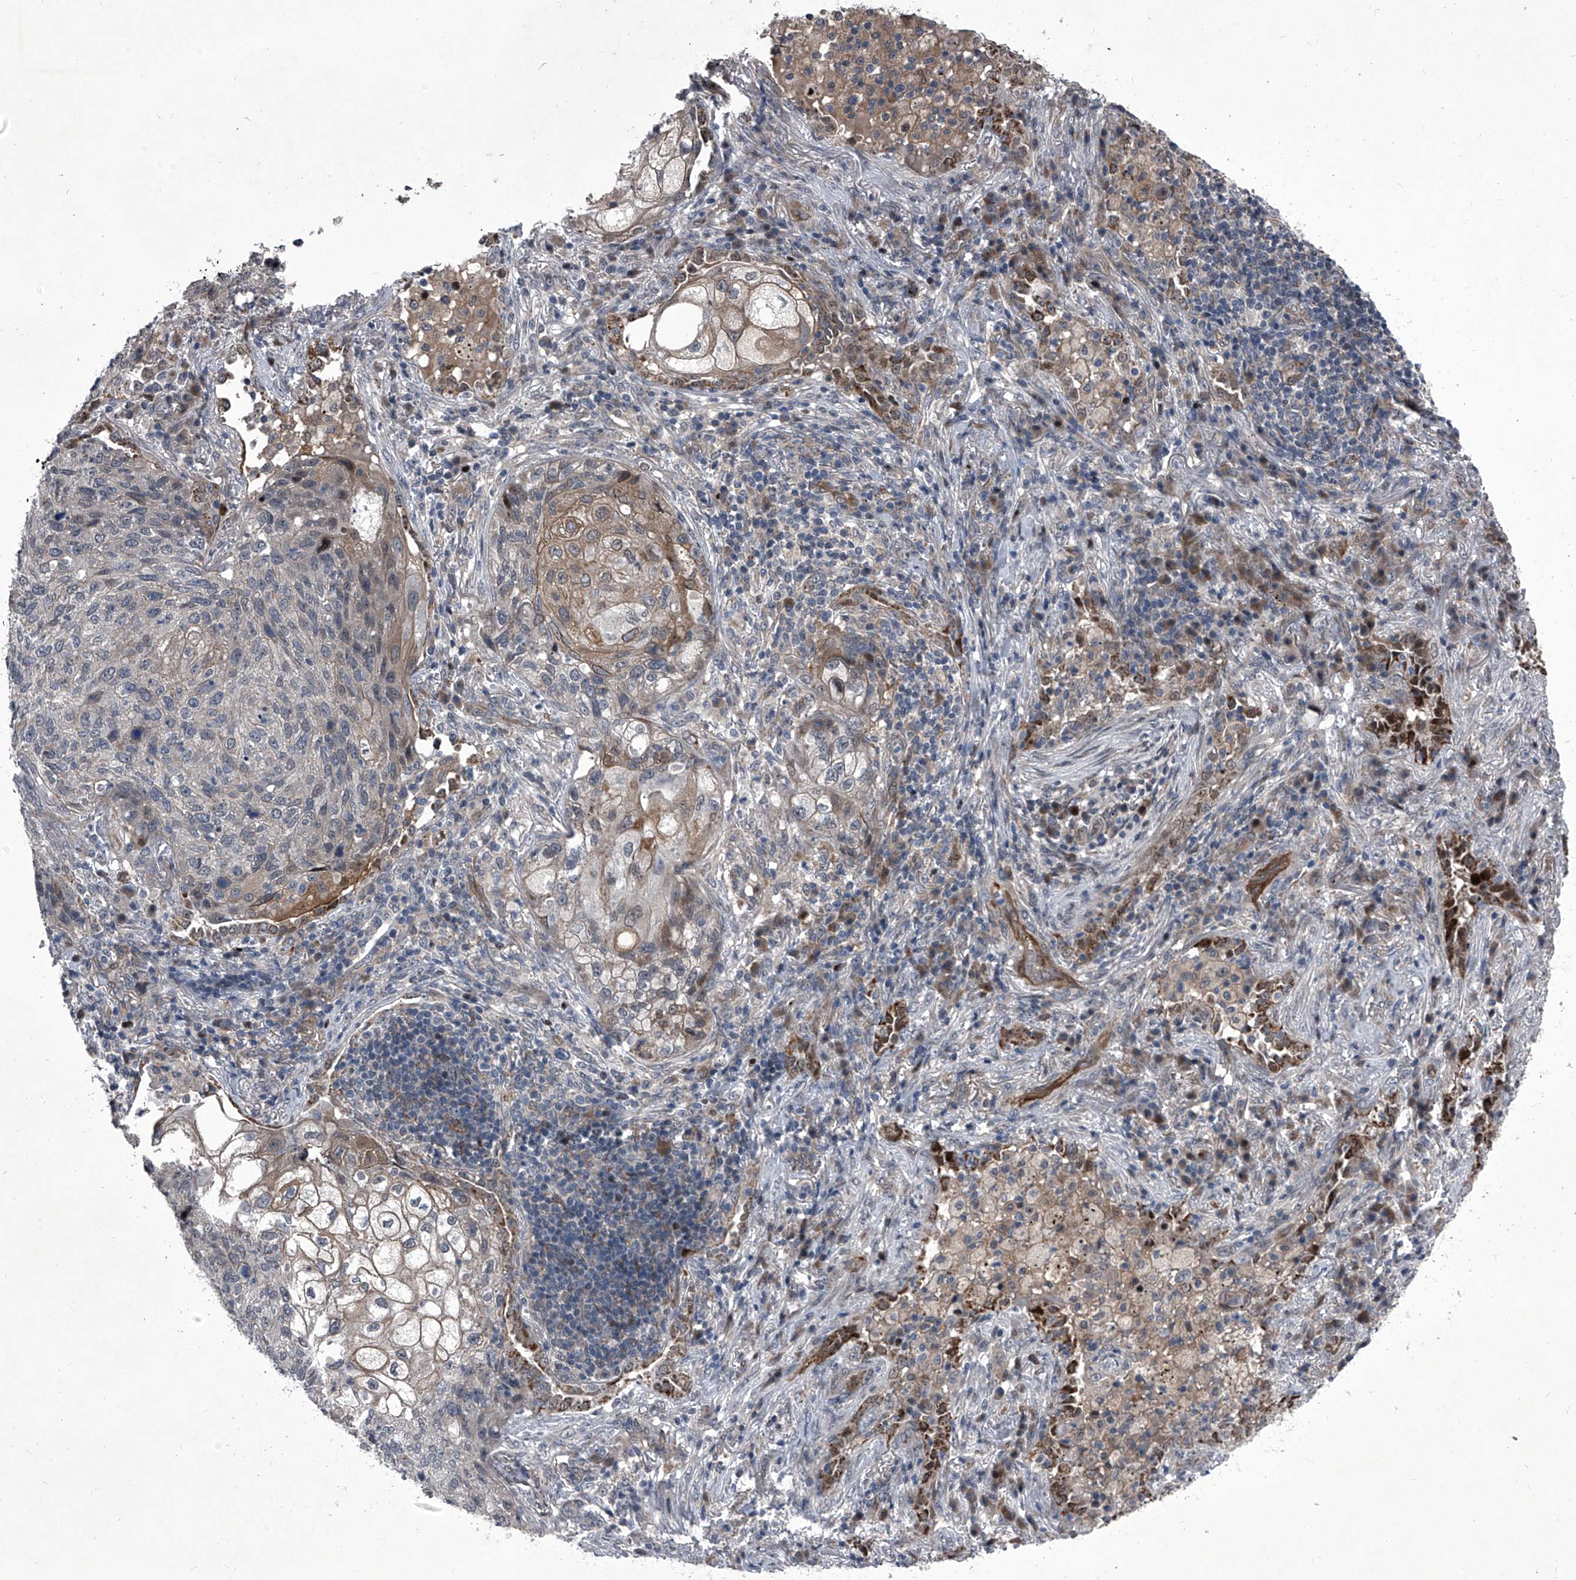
{"staining": {"intensity": "moderate", "quantity": "<25%", "location": "cytoplasmic/membranous"}, "tissue": "lung cancer", "cell_type": "Tumor cells", "image_type": "cancer", "snomed": [{"axis": "morphology", "description": "Squamous cell carcinoma, NOS"}, {"axis": "topography", "description": "Lung"}], "caption": "Protein expression analysis of human lung cancer reveals moderate cytoplasmic/membranous staining in about <25% of tumor cells.", "gene": "ELK4", "patient": {"sex": "female", "age": 63}}